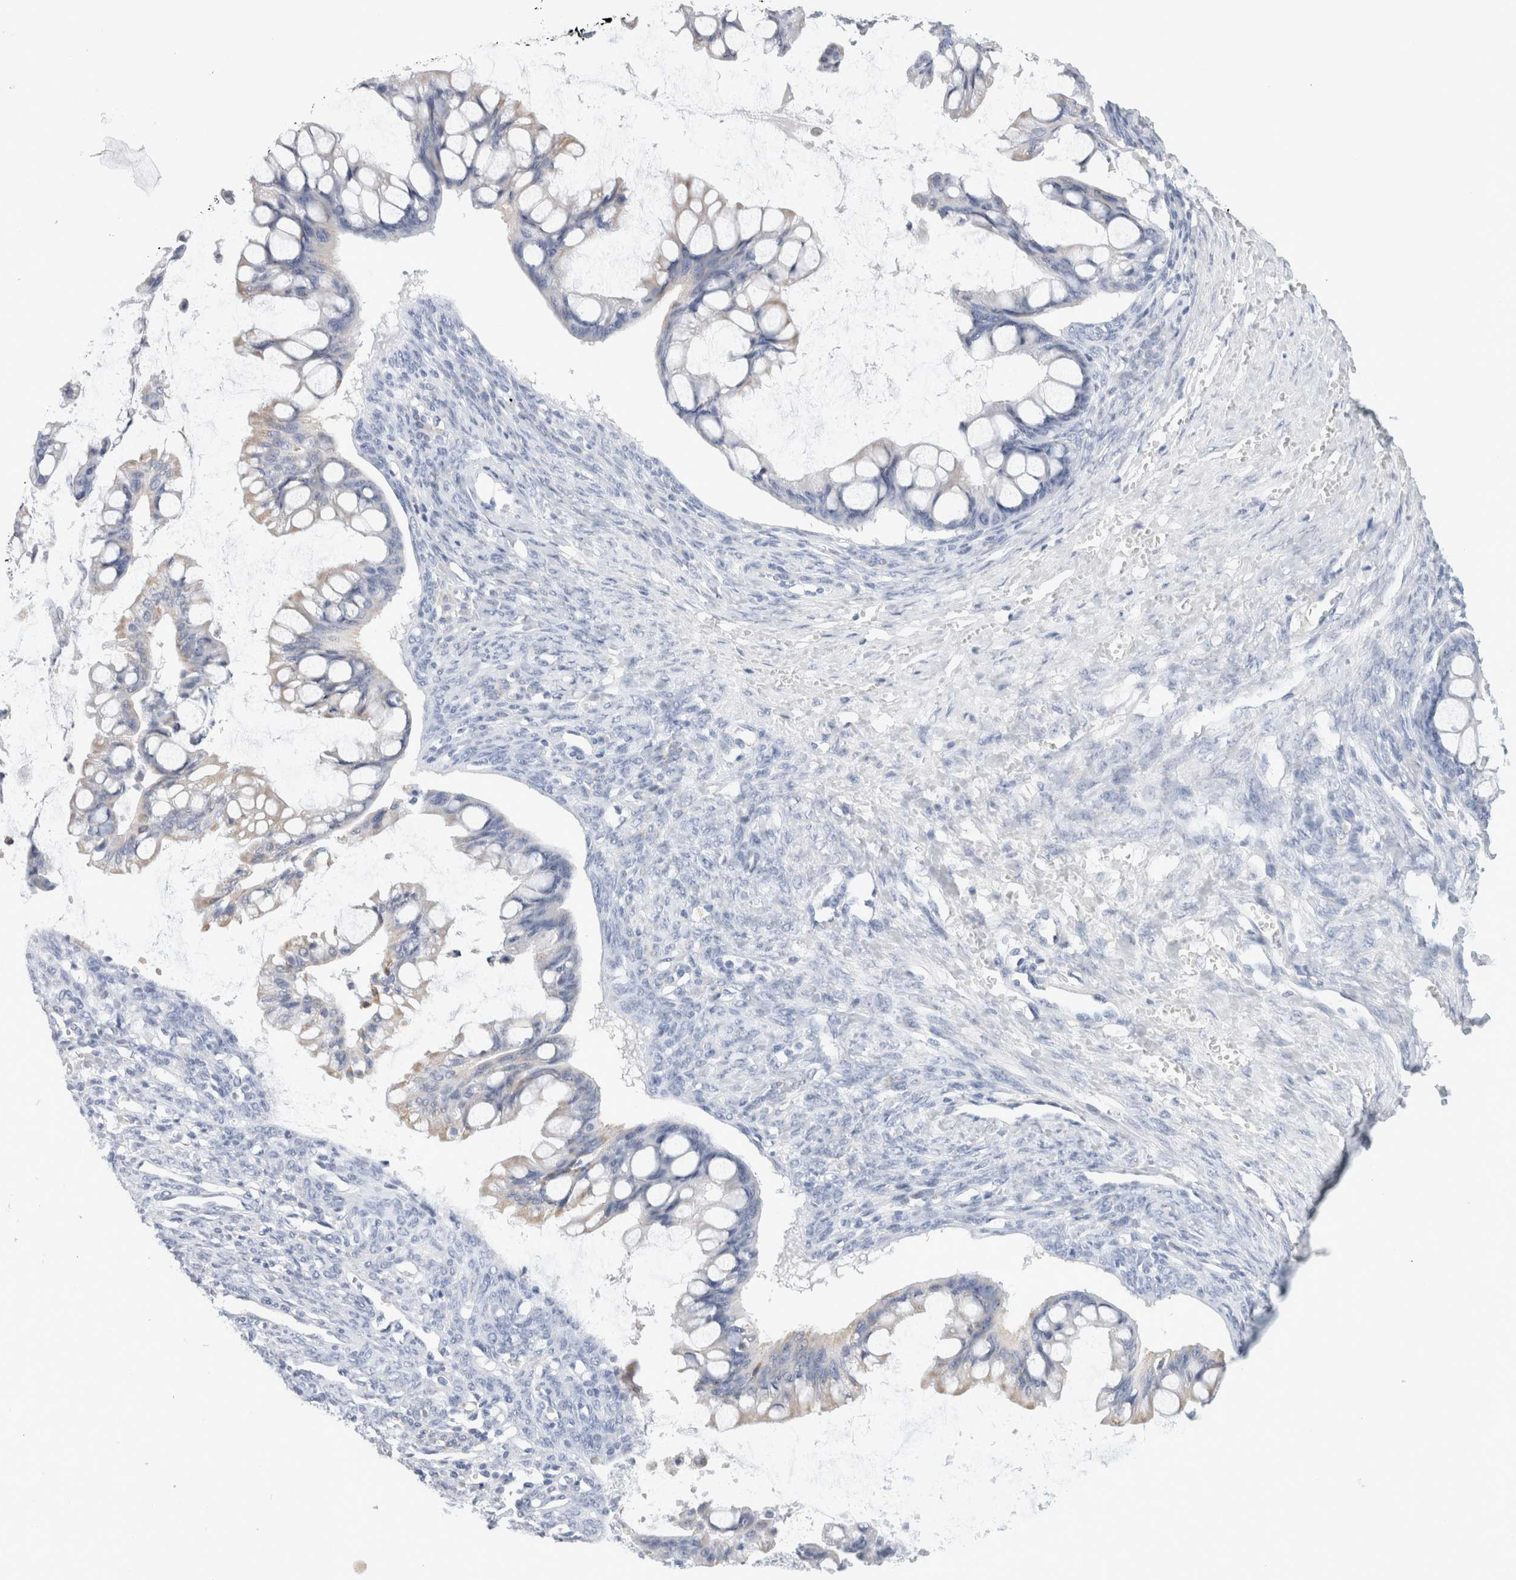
{"staining": {"intensity": "weak", "quantity": "<25%", "location": "cytoplasmic/membranous"}, "tissue": "ovarian cancer", "cell_type": "Tumor cells", "image_type": "cancer", "snomed": [{"axis": "morphology", "description": "Cystadenocarcinoma, mucinous, NOS"}, {"axis": "topography", "description": "Ovary"}], "caption": "Immunohistochemical staining of human mucinous cystadenocarcinoma (ovarian) displays no significant positivity in tumor cells. The staining is performed using DAB brown chromogen with nuclei counter-stained in using hematoxylin.", "gene": "ECHDC2", "patient": {"sex": "female", "age": 73}}